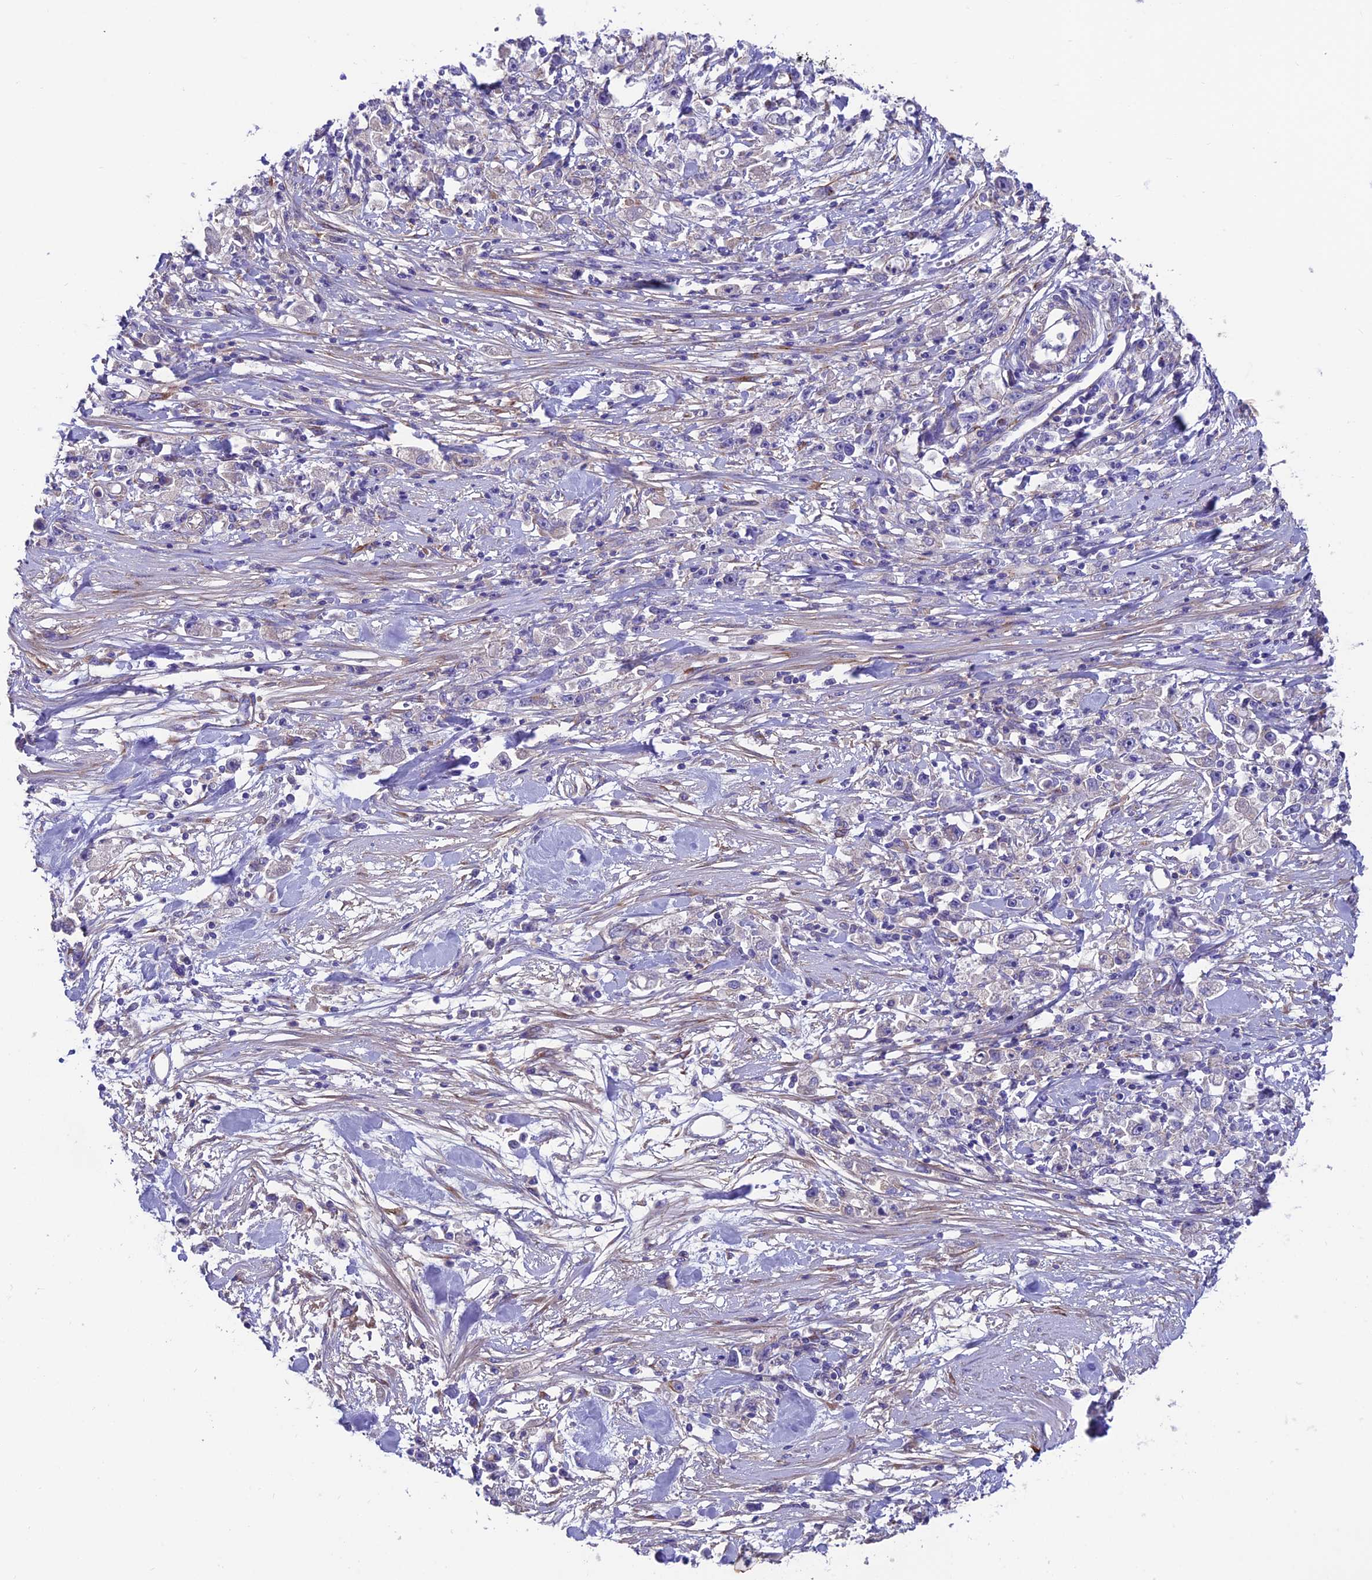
{"staining": {"intensity": "negative", "quantity": "none", "location": "none"}, "tissue": "stomach cancer", "cell_type": "Tumor cells", "image_type": "cancer", "snomed": [{"axis": "morphology", "description": "Adenocarcinoma, NOS"}, {"axis": "topography", "description": "Stomach"}], "caption": "This photomicrograph is of stomach cancer (adenocarcinoma) stained with IHC to label a protein in brown with the nuclei are counter-stained blue. There is no expression in tumor cells. The staining was performed using DAB (3,3'-diaminobenzidine) to visualize the protein expression in brown, while the nuclei were stained in blue with hematoxylin (Magnification: 20x).", "gene": "VPS16", "patient": {"sex": "female", "age": 59}}